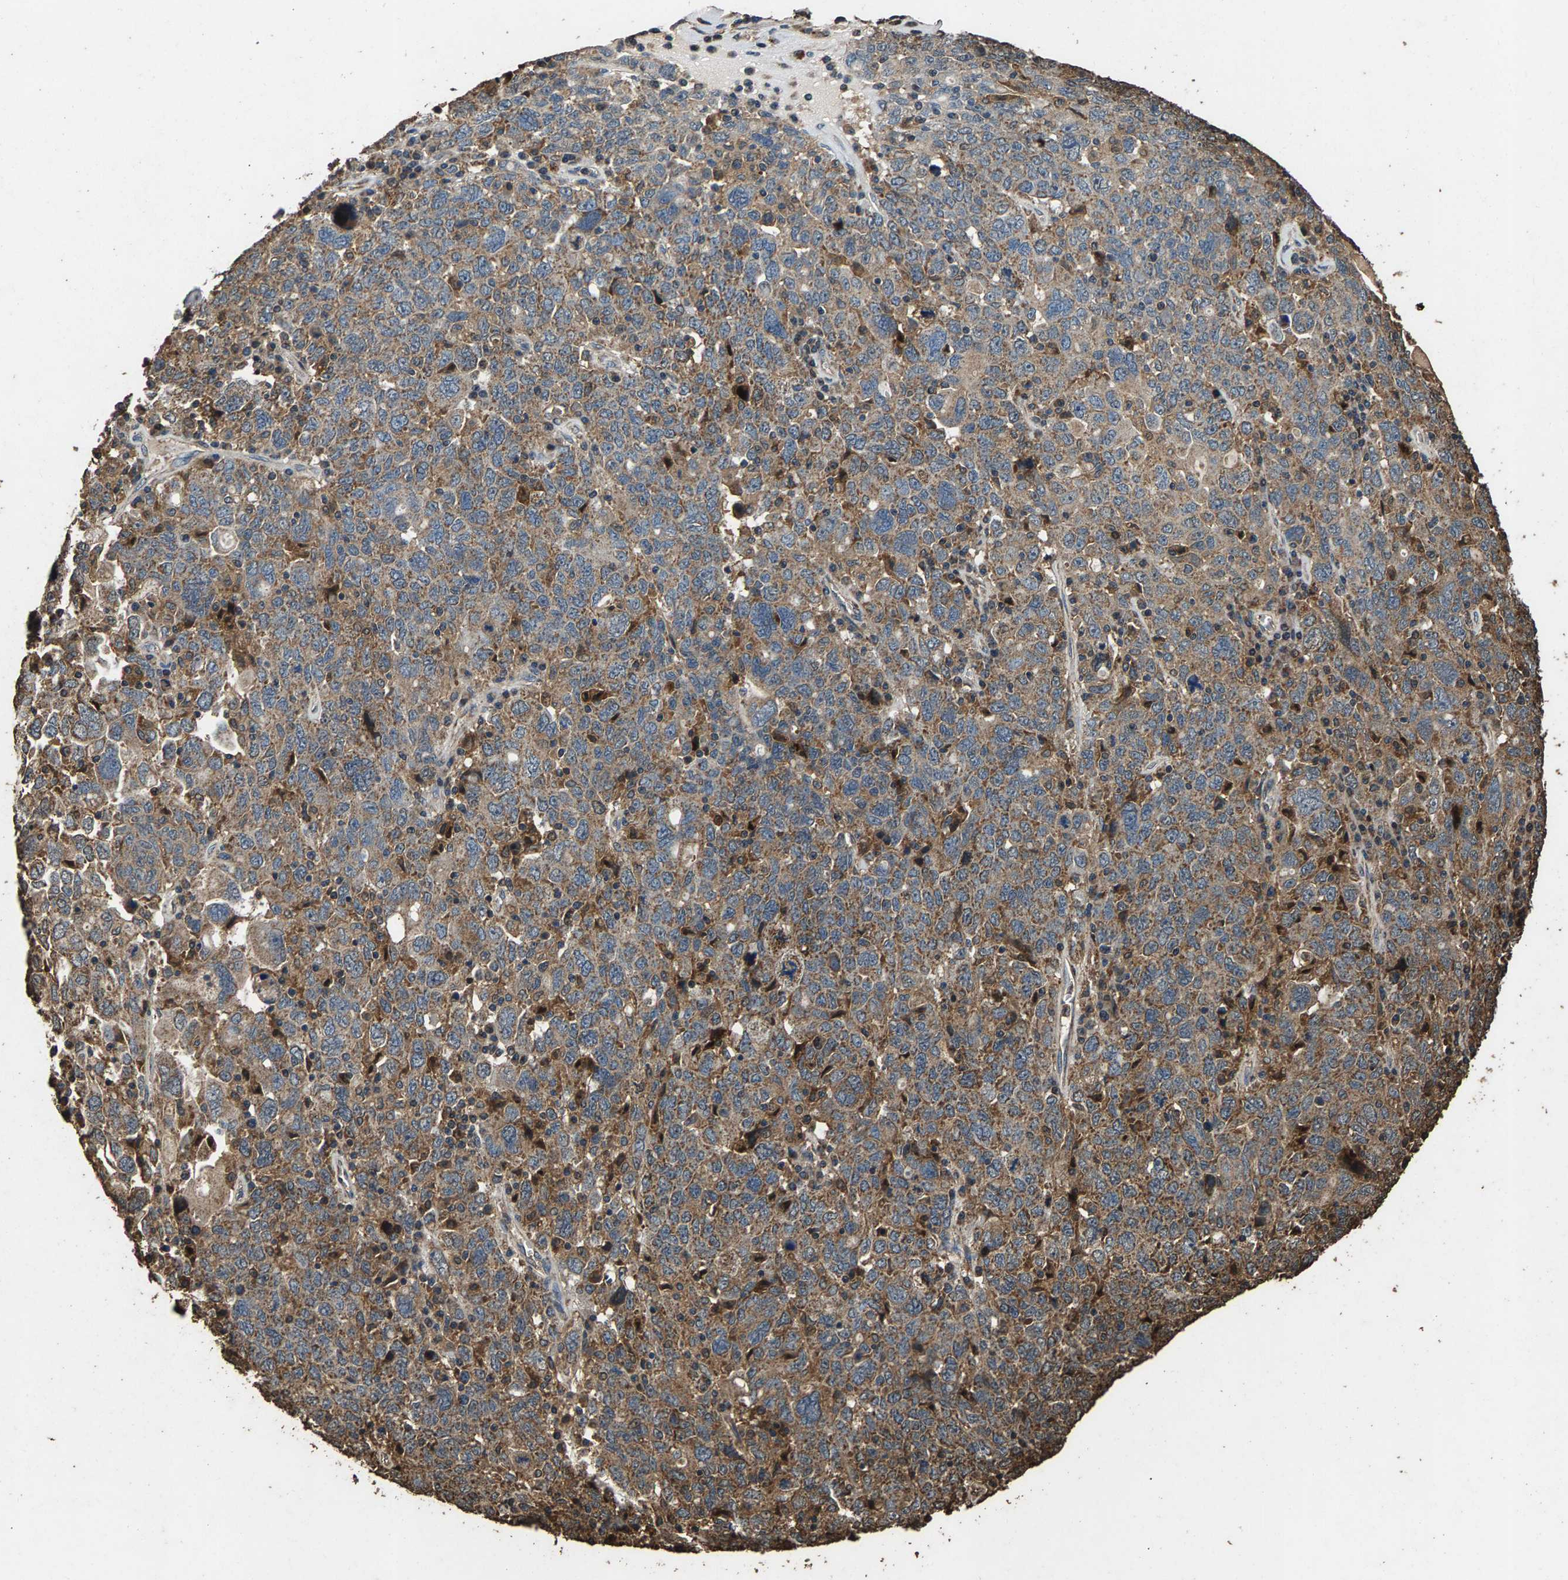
{"staining": {"intensity": "moderate", "quantity": ">75%", "location": "cytoplasmic/membranous"}, "tissue": "ovarian cancer", "cell_type": "Tumor cells", "image_type": "cancer", "snomed": [{"axis": "morphology", "description": "Carcinoma, endometroid"}, {"axis": "topography", "description": "Ovary"}], "caption": "Immunohistochemical staining of human ovarian cancer (endometroid carcinoma) displays medium levels of moderate cytoplasmic/membranous staining in about >75% of tumor cells.", "gene": "MRPL27", "patient": {"sex": "female", "age": 62}}